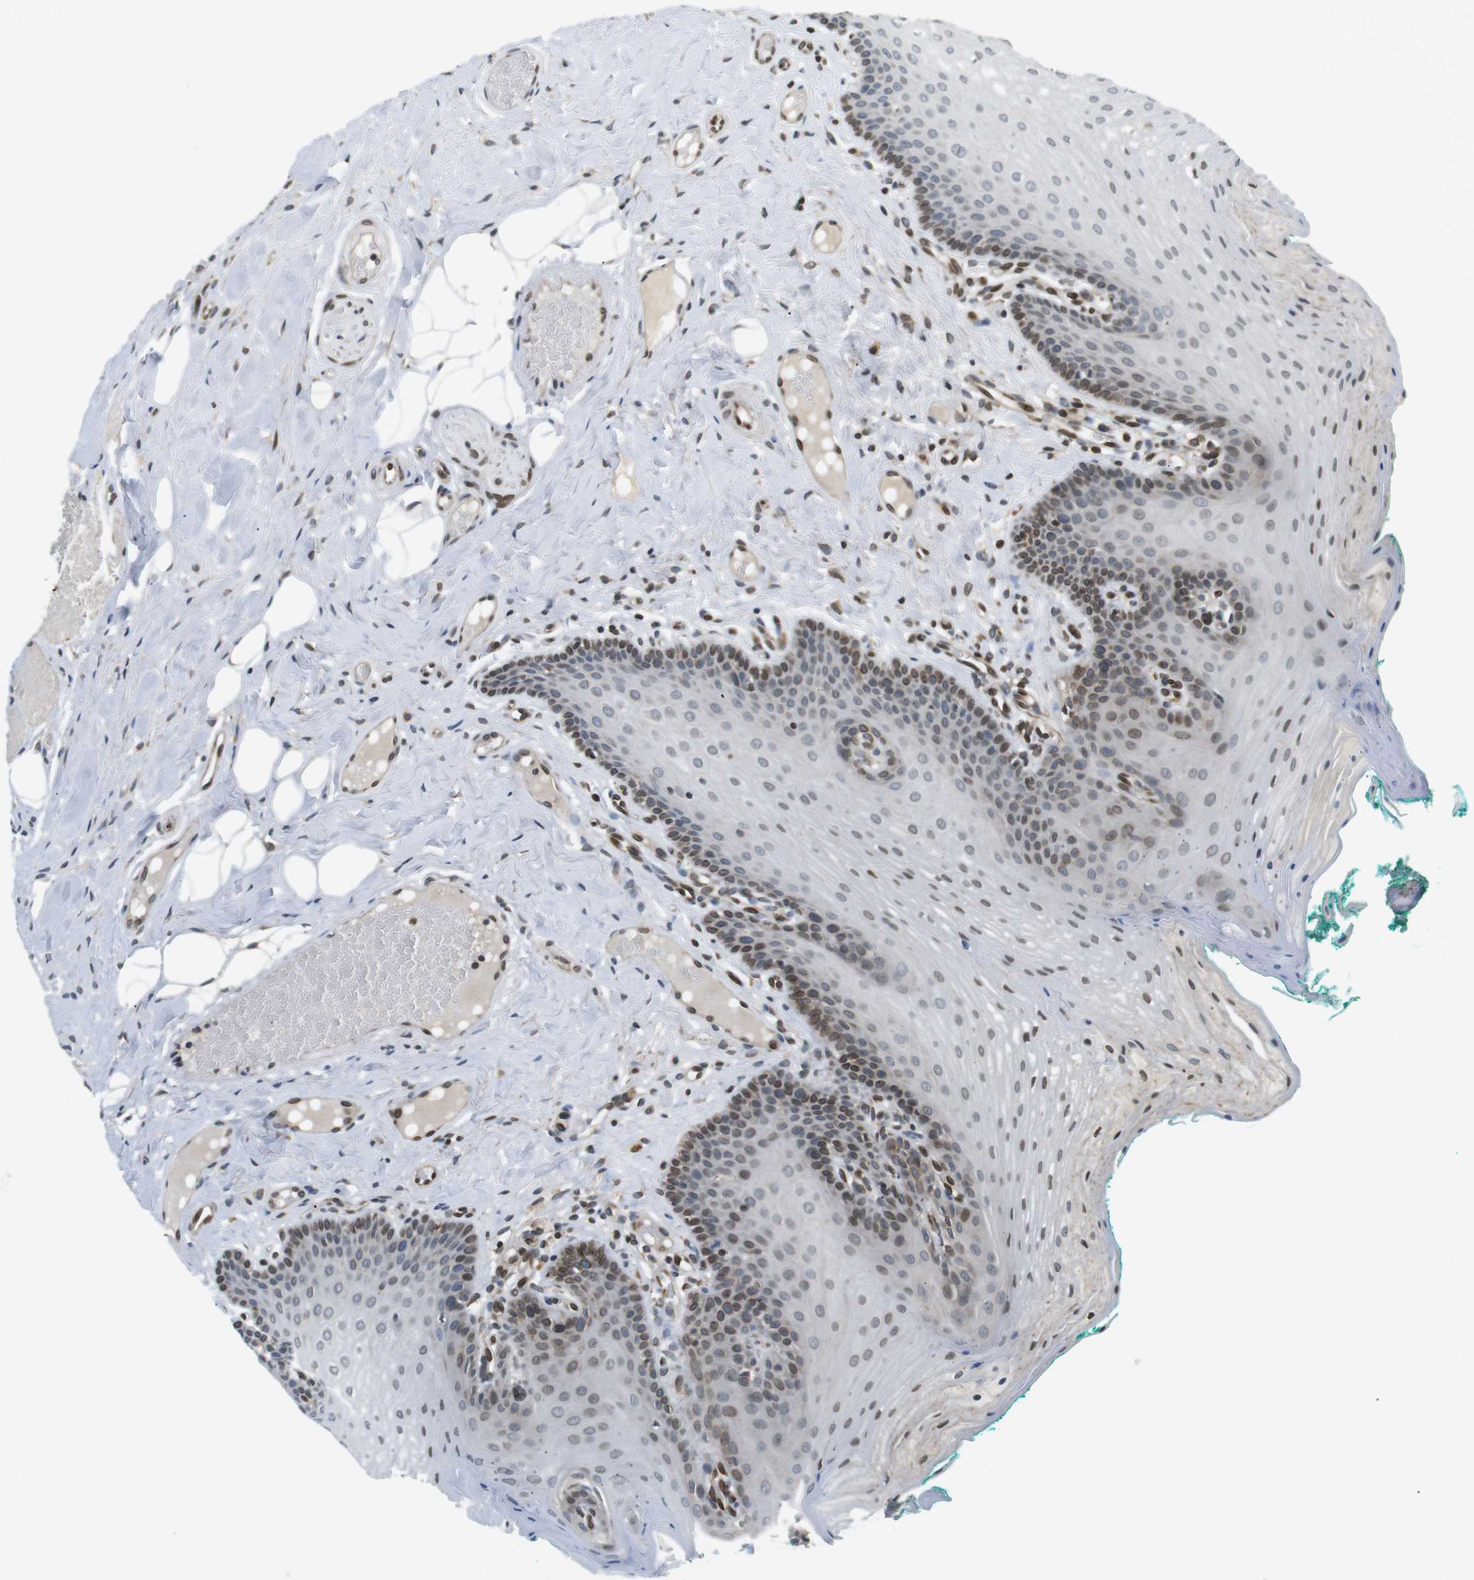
{"staining": {"intensity": "moderate", "quantity": "25%-75%", "location": "cytoplasmic/membranous,nuclear"}, "tissue": "oral mucosa", "cell_type": "Squamous epithelial cells", "image_type": "normal", "snomed": [{"axis": "morphology", "description": "Normal tissue, NOS"}, {"axis": "topography", "description": "Oral tissue"}], "caption": "DAB (3,3'-diaminobenzidine) immunohistochemical staining of normal human oral mucosa shows moderate cytoplasmic/membranous,nuclear protein staining in about 25%-75% of squamous epithelial cells. (brown staining indicates protein expression, while blue staining denotes nuclei).", "gene": "TMX4", "patient": {"sex": "male", "age": 58}}